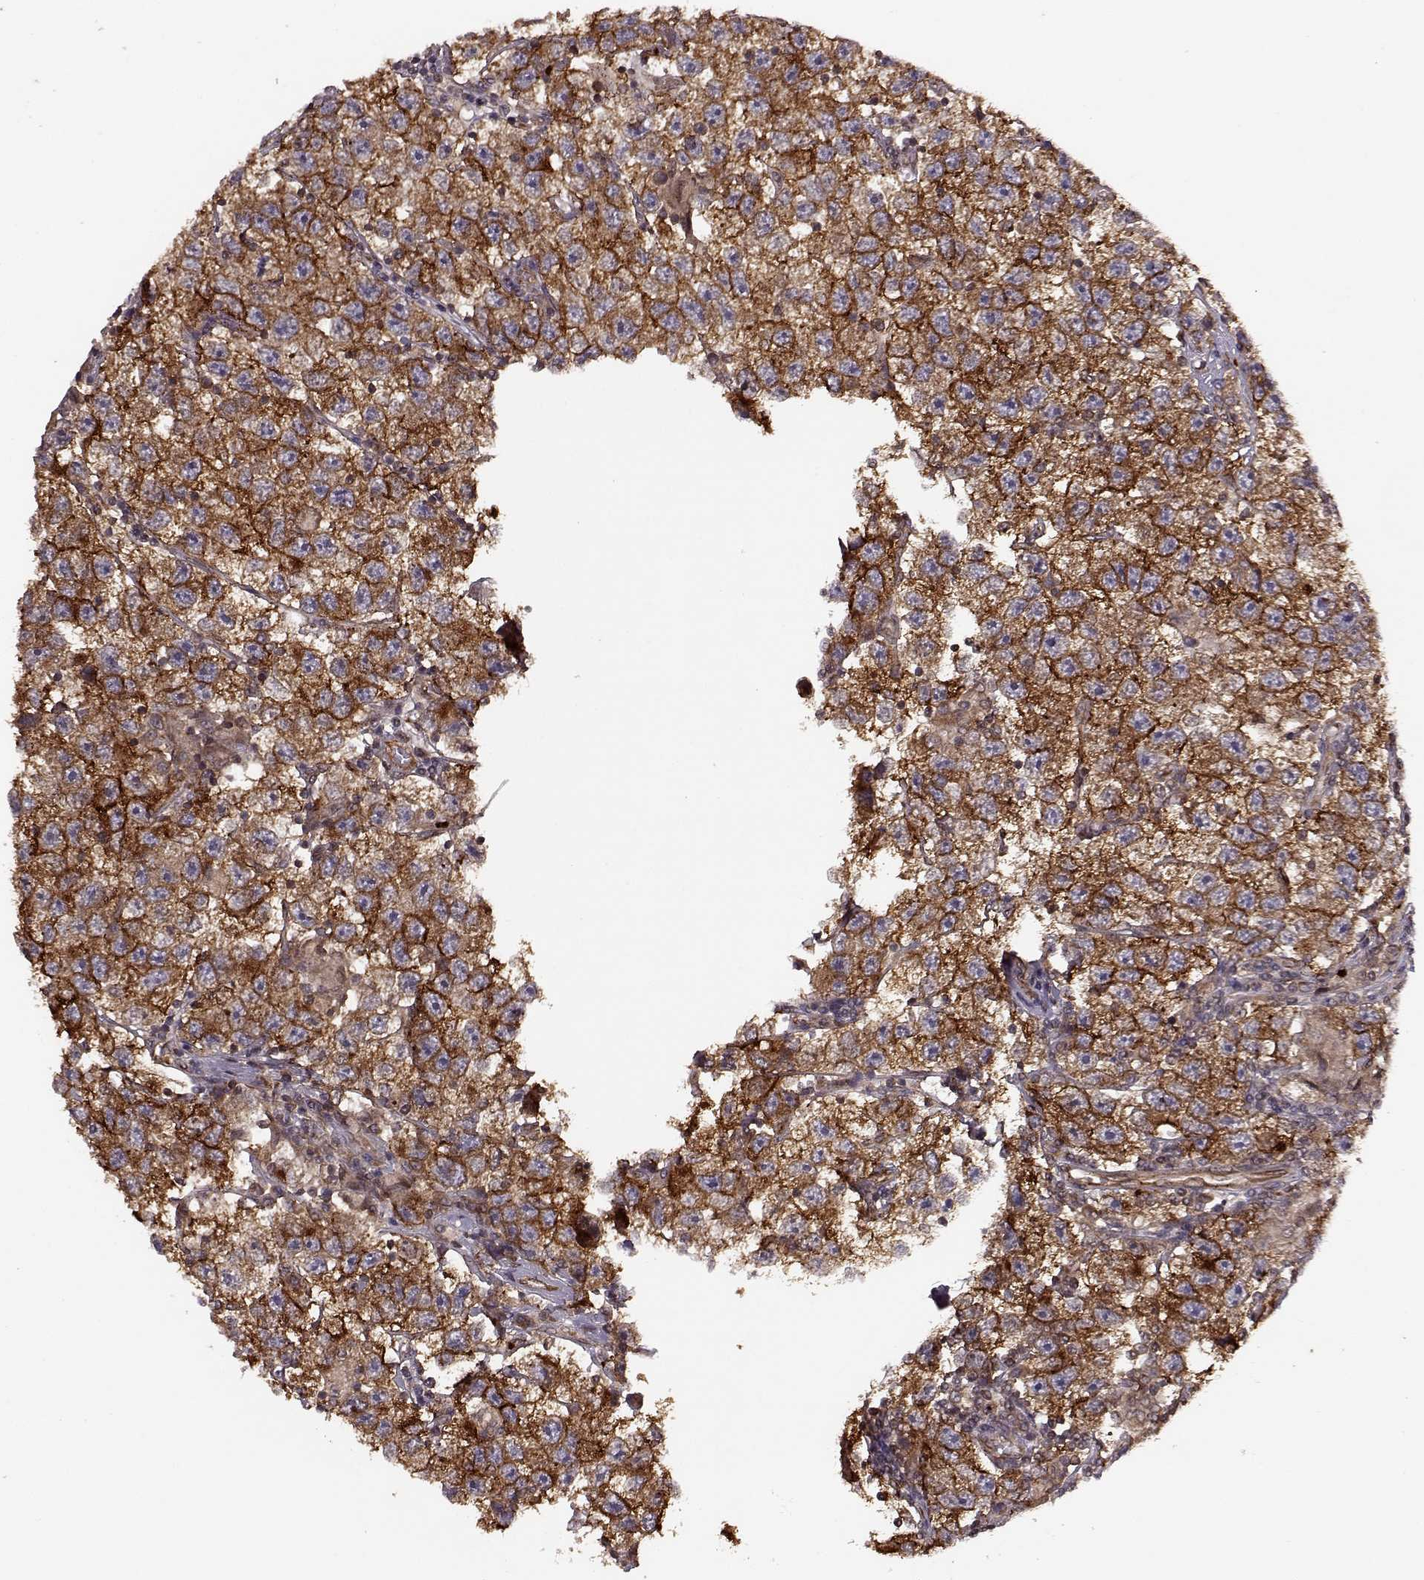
{"staining": {"intensity": "strong", "quantity": ">75%", "location": "cytoplasmic/membranous"}, "tissue": "testis cancer", "cell_type": "Tumor cells", "image_type": "cancer", "snomed": [{"axis": "morphology", "description": "Seminoma, NOS"}, {"axis": "topography", "description": "Testis"}], "caption": "Approximately >75% of tumor cells in testis cancer (seminoma) reveal strong cytoplasmic/membranous protein positivity as visualized by brown immunohistochemical staining.", "gene": "YIPF5", "patient": {"sex": "male", "age": 26}}